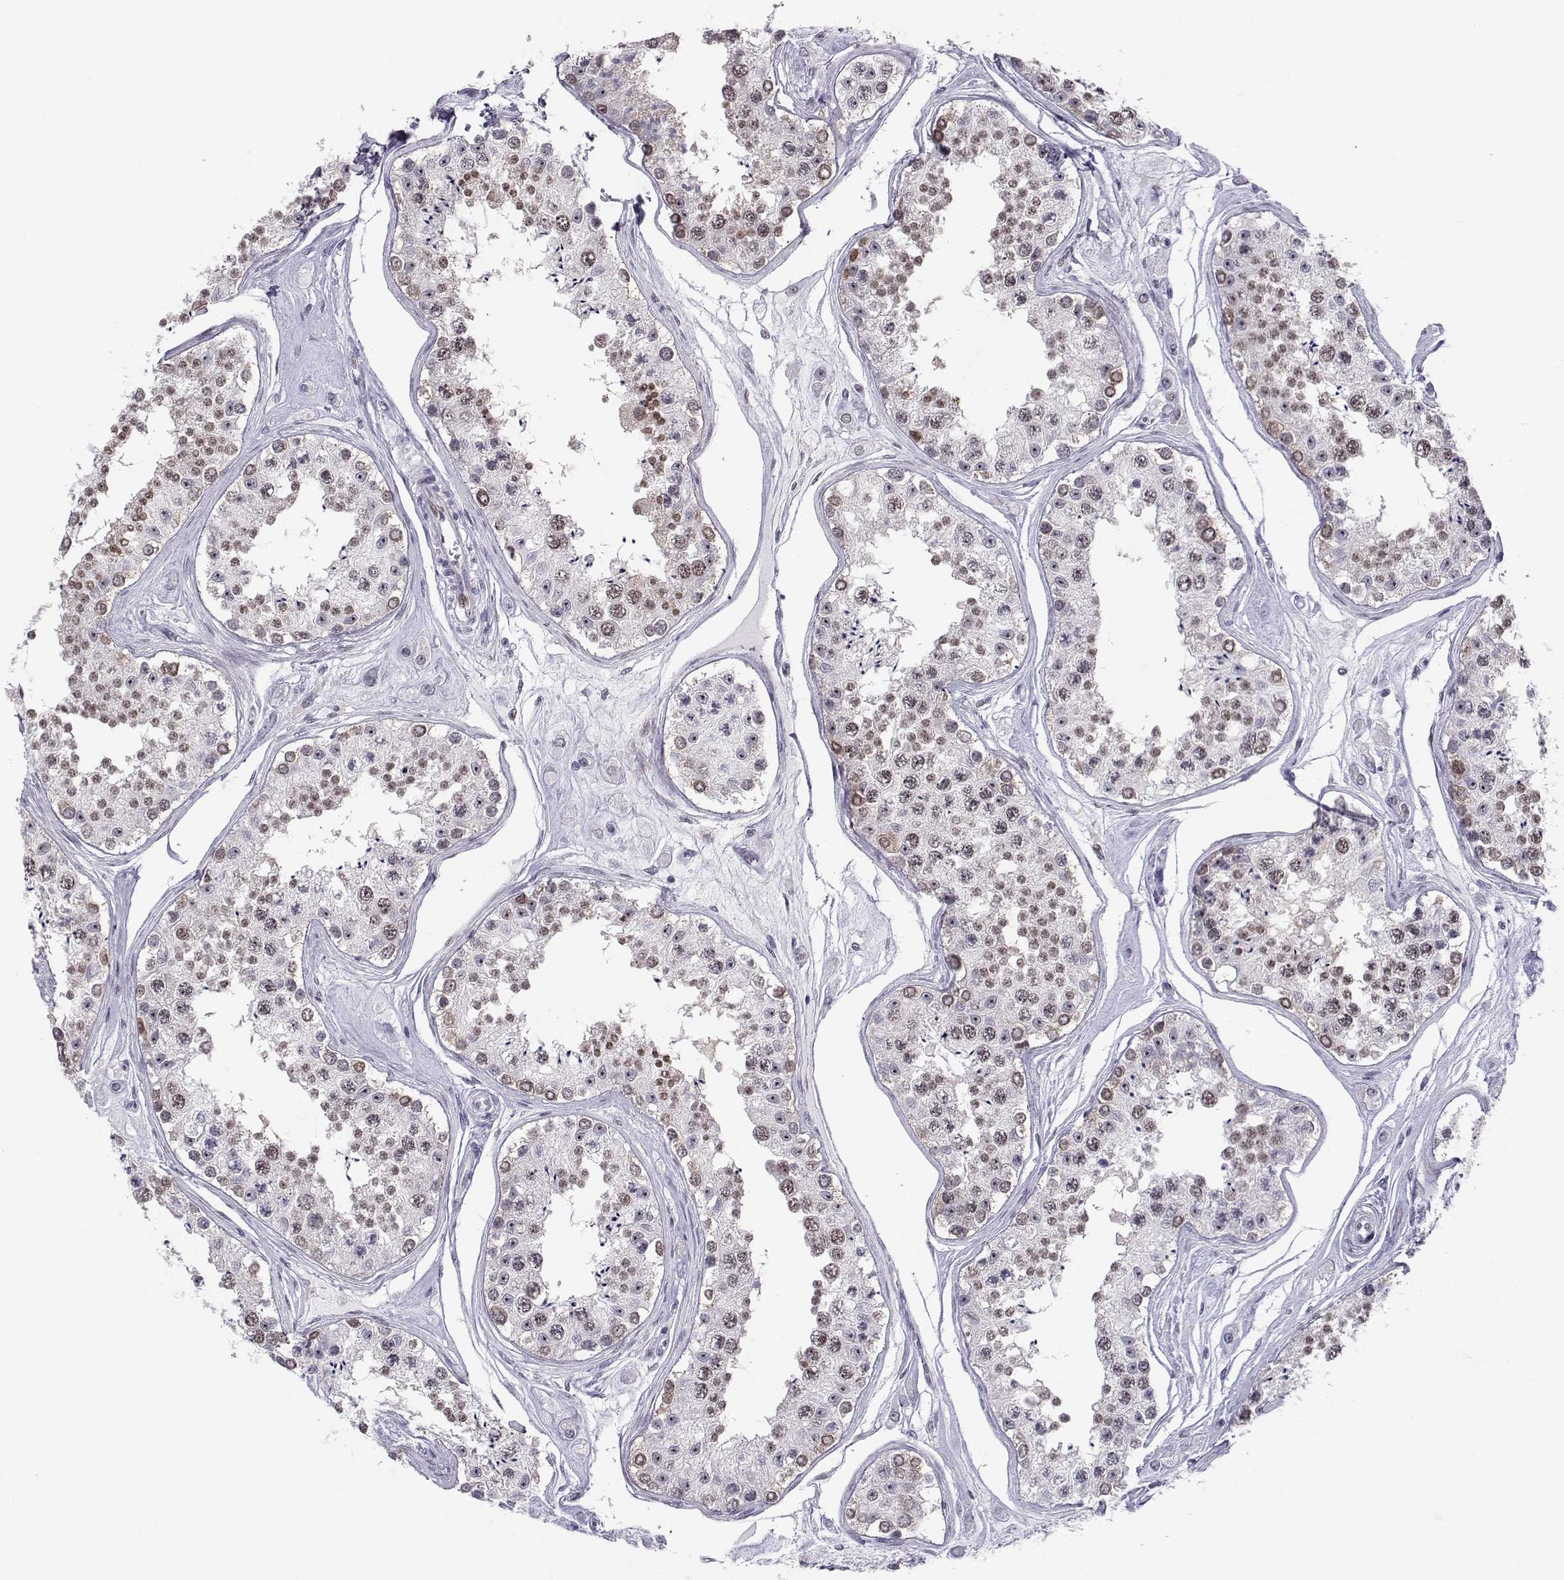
{"staining": {"intensity": "moderate", "quantity": "25%-75%", "location": "nuclear"}, "tissue": "testis", "cell_type": "Cells in seminiferous ducts", "image_type": "normal", "snomed": [{"axis": "morphology", "description": "Normal tissue, NOS"}, {"axis": "topography", "description": "Testis"}], "caption": "Immunohistochemistry (IHC) (DAB (3,3'-diaminobenzidine)) staining of normal testis reveals moderate nuclear protein positivity in approximately 25%-75% of cells in seminiferous ducts. The staining was performed using DAB to visualize the protein expression in brown, while the nuclei were stained in blue with hematoxylin (Magnification: 20x).", "gene": "SIX6", "patient": {"sex": "male", "age": 25}}